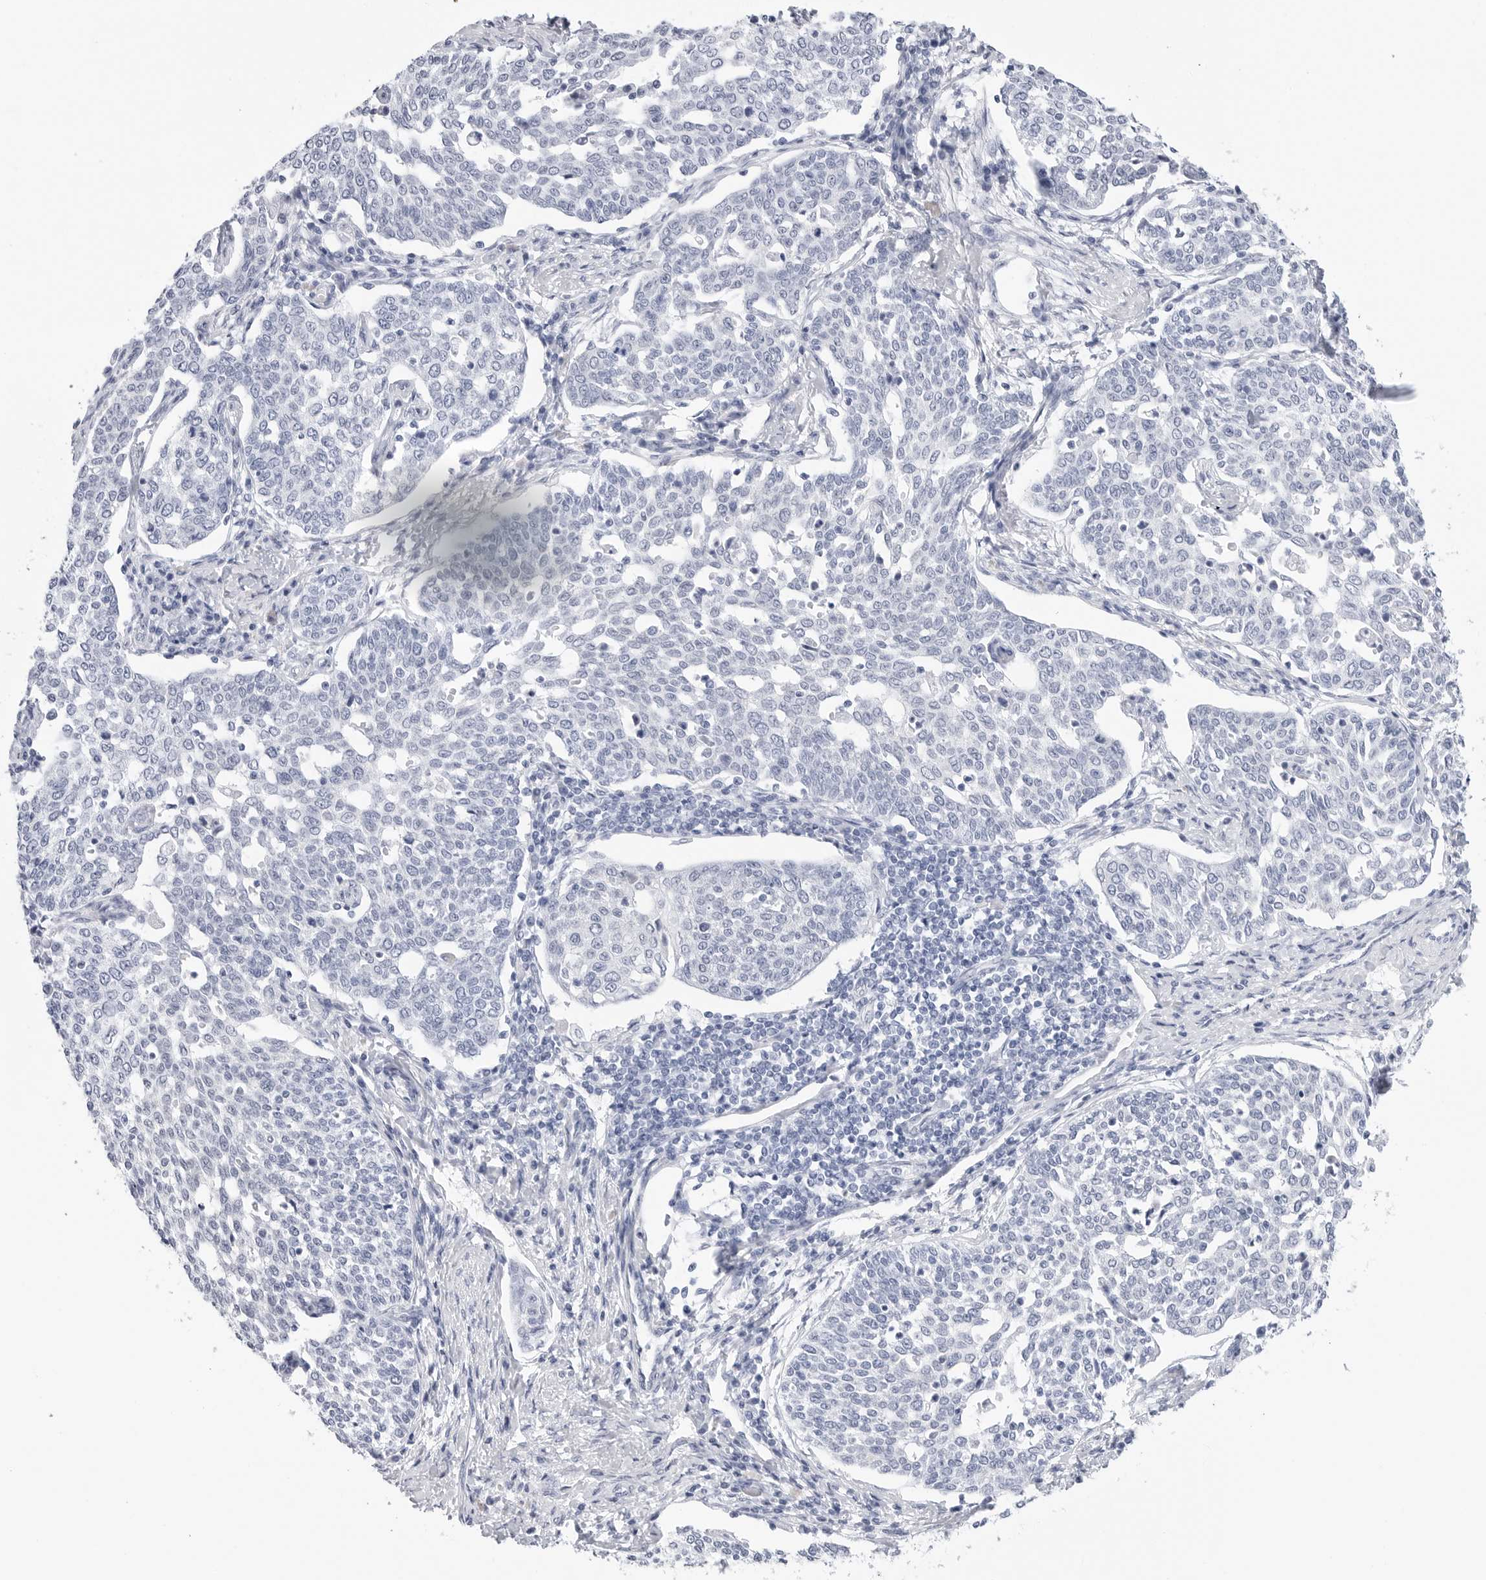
{"staining": {"intensity": "negative", "quantity": "none", "location": "none"}, "tissue": "cervical cancer", "cell_type": "Tumor cells", "image_type": "cancer", "snomed": [{"axis": "morphology", "description": "Squamous cell carcinoma, NOS"}, {"axis": "topography", "description": "Cervix"}], "caption": "High magnification brightfield microscopy of cervical cancer stained with DAB (brown) and counterstained with hematoxylin (blue): tumor cells show no significant staining.", "gene": "SLC19A1", "patient": {"sex": "female", "age": 34}}